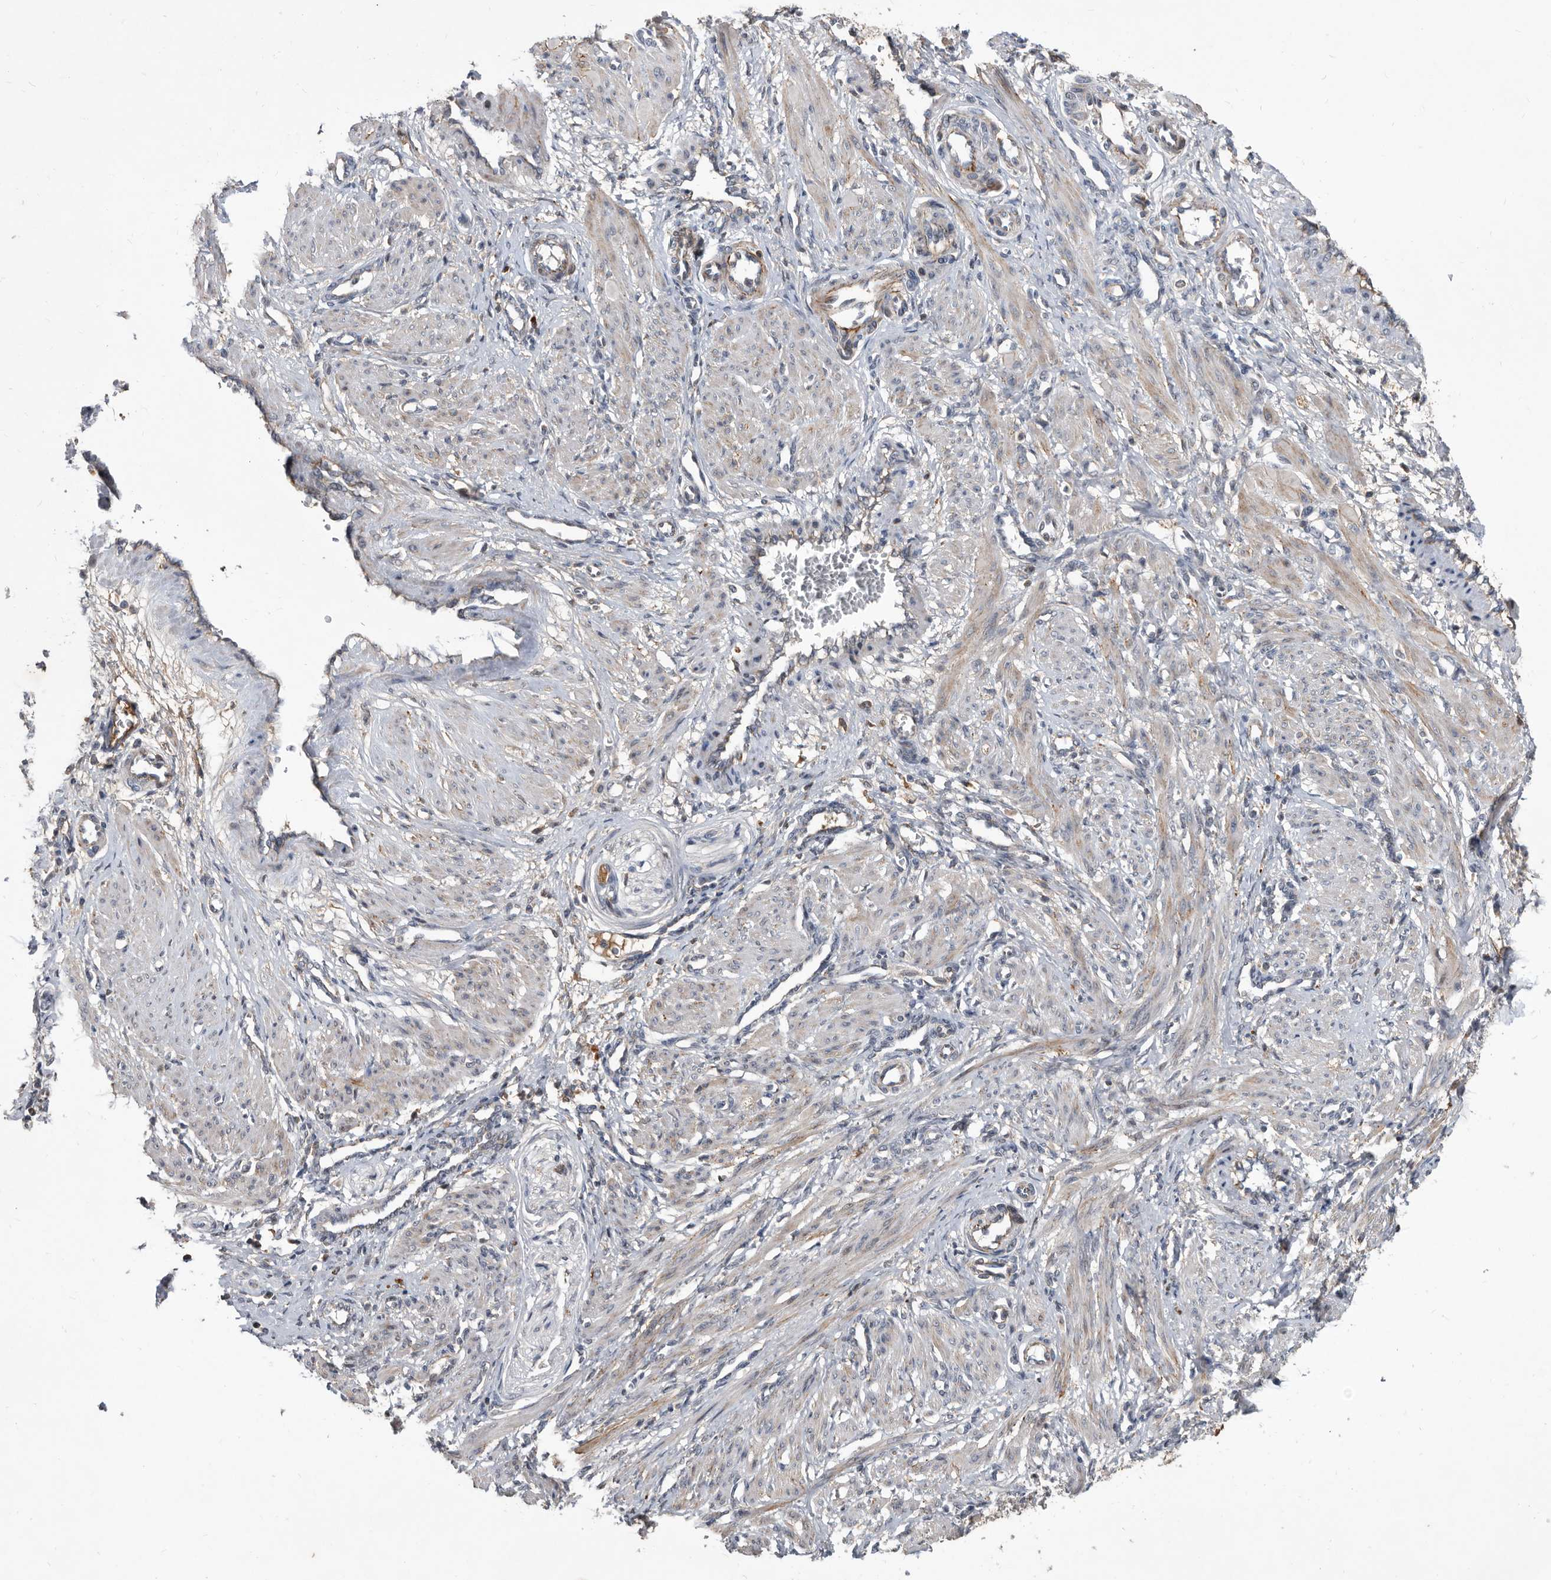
{"staining": {"intensity": "weak", "quantity": "<25%", "location": "cytoplasmic/membranous"}, "tissue": "smooth muscle", "cell_type": "Smooth muscle cells", "image_type": "normal", "snomed": [{"axis": "morphology", "description": "Normal tissue, NOS"}, {"axis": "topography", "description": "Endometrium"}], "caption": "IHC image of unremarkable smooth muscle: human smooth muscle stained with DAB (3,3'-diaminobenzidine) reveals no significant protein expression in smooth muscle cells.", "gene": "PI15", "patient": {"sex": "female", "age": 33}}